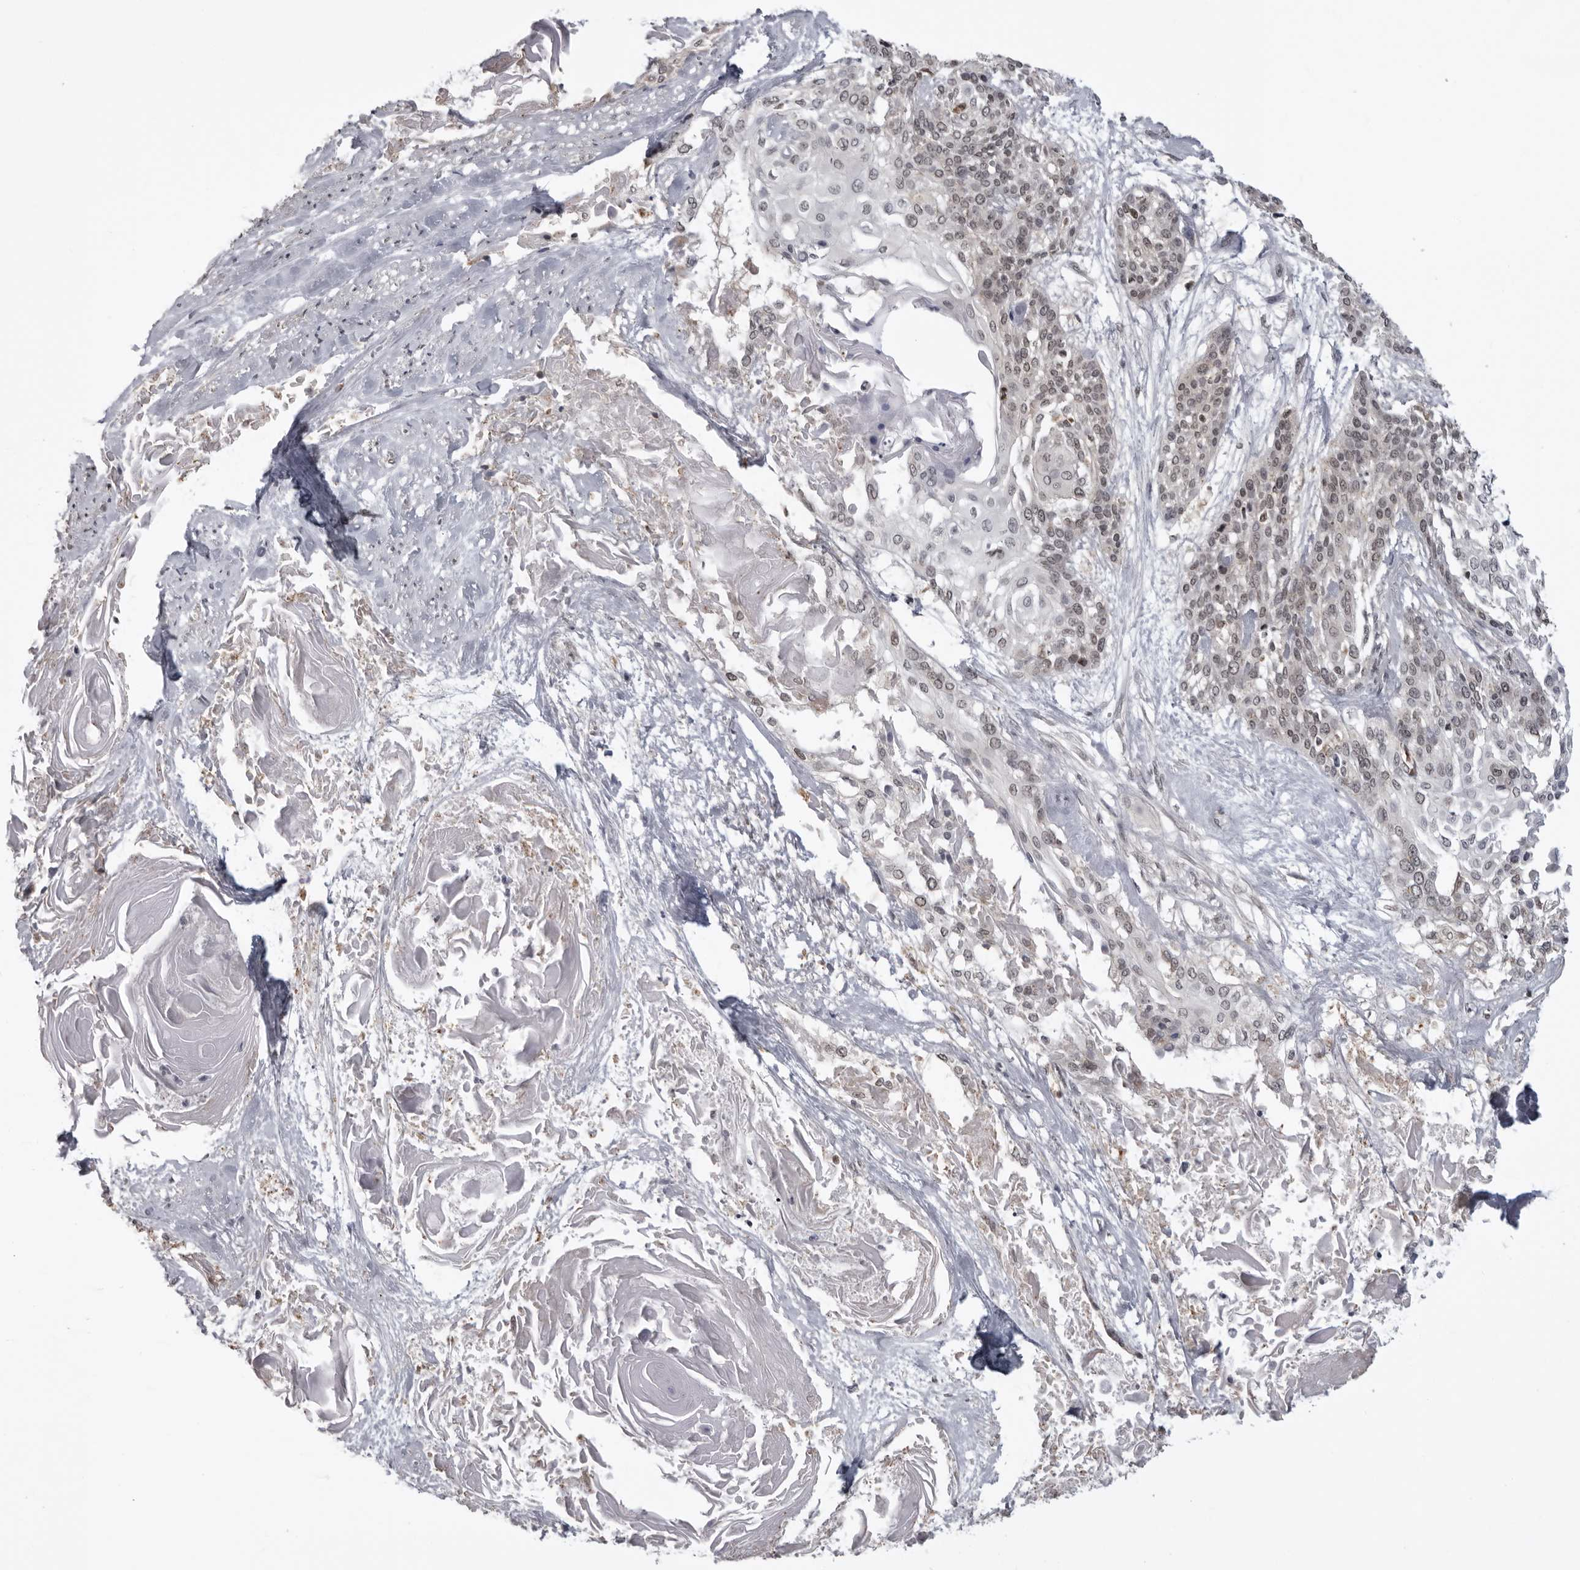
{"staining": {"intensity": "weak", "quantity": "25%-75%", "location": "nuclear"}, "tissue": "cervical cancer", "cell_type": "Tumor cells", "image_type": "cancer", "snomed": [{"axis": "morphology", "description": "Squamous cell carcinoma, NOS"}, {"axis": "topography", "description": "Cervix"}], "caption": "Human cervical squamous cell carcinoma stained for a protein (brown) shows weak nuclear positive expression in approximately 25%-75% of tumor cells.", "gene": "PDCL3", "patient": {"sex": "female", "age": 57}}